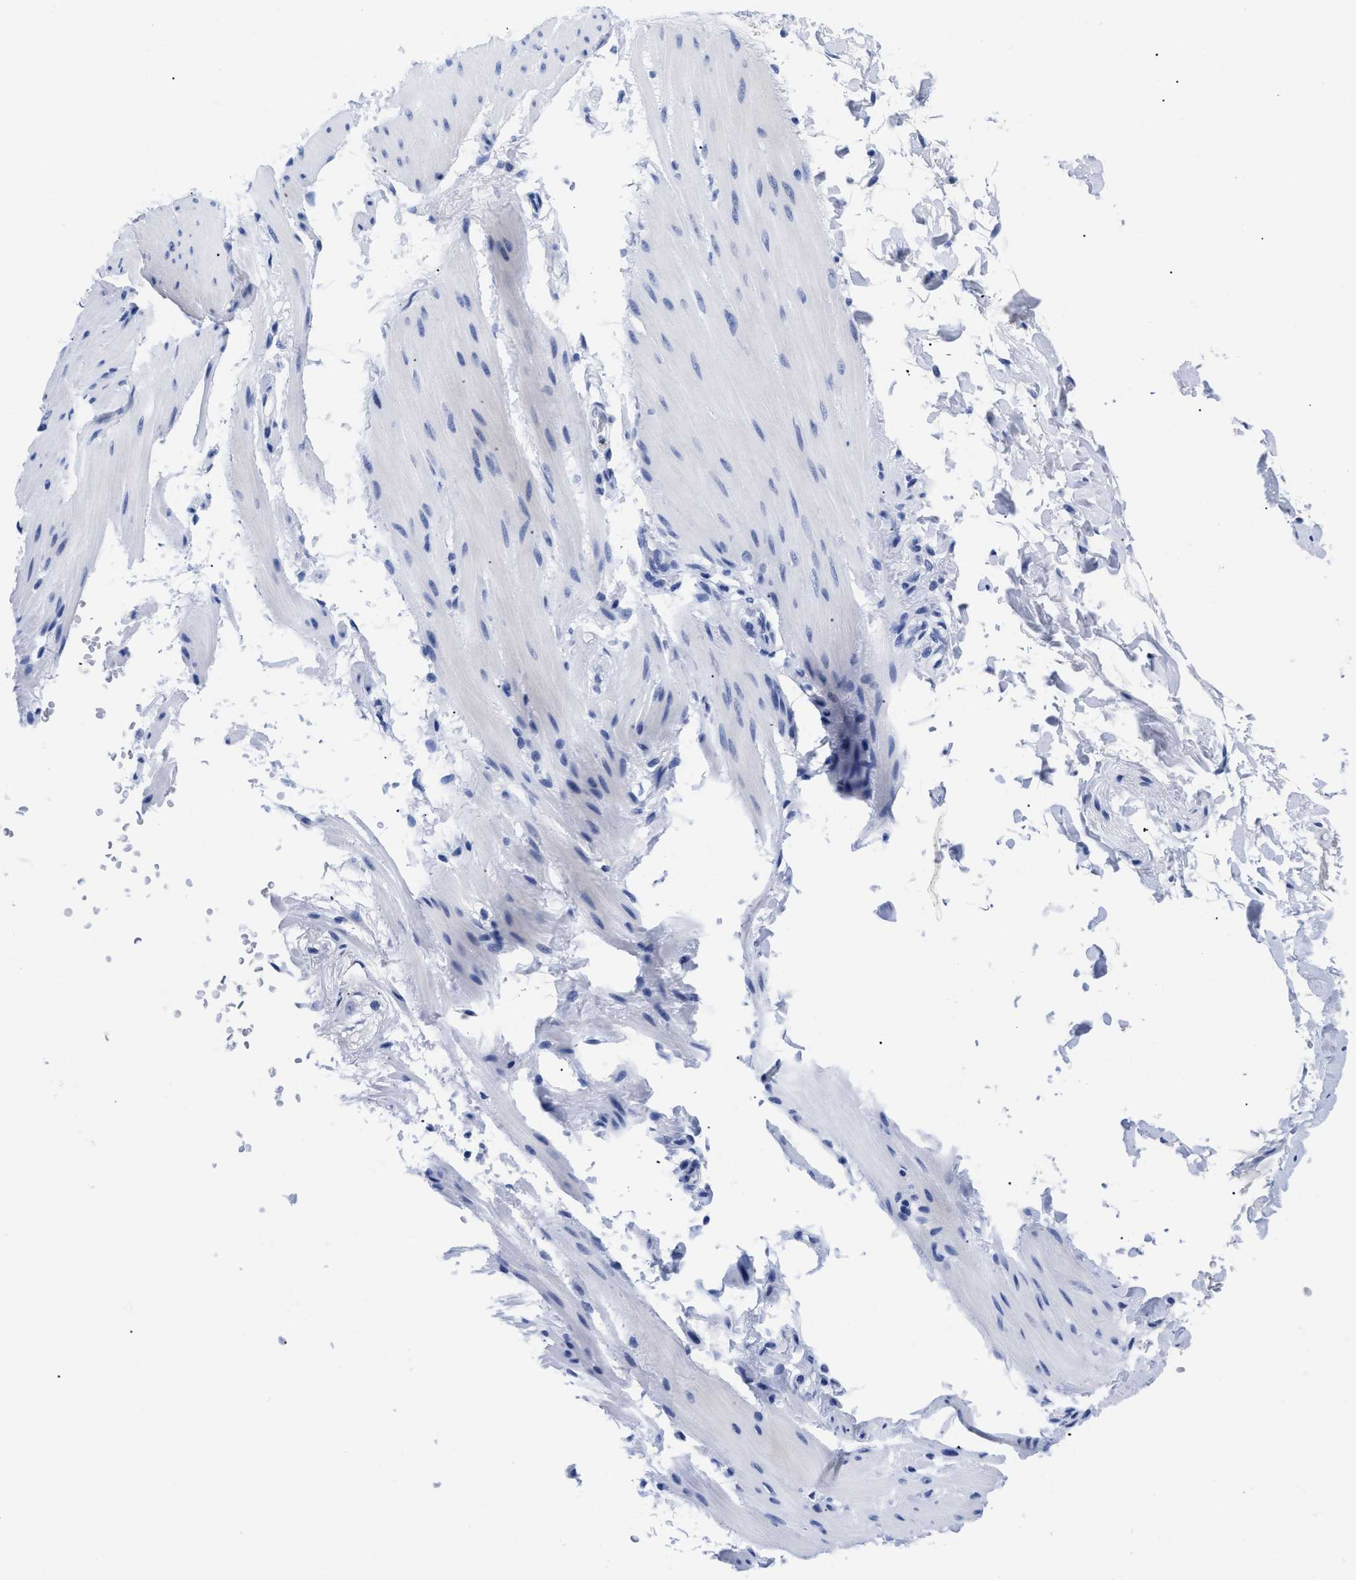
{"staining": {"intensity": "negative", "quantity": "none", "location": "none"}, "tissue": "smooth muscle", "cell_type": "Smooth muscle cells", "image_type": "normal", "snomed": [{"axis": "morphology", "description": "Normal tissue, NOS"}, {"axis": "topography", "description": "Smooth muscle"}, {"axis": "topography", "description": "Colon"}], "caption": "Immunohistochemistry micrograph of unremarkable smooth muscle: smooth muscle stained with DAB (3,3'-diaminobenzidine) shows no significant protein expression in smooth muscle cells. Brightfield microscopy of immunohistochemistry (IHC) stained with DAB (3,3'-diaminobenzidine) (brown) and hematoxylin (blue), captured at high magnification.", "gene": "TREML1", "patient": {"sex": "male", "age": 67}}